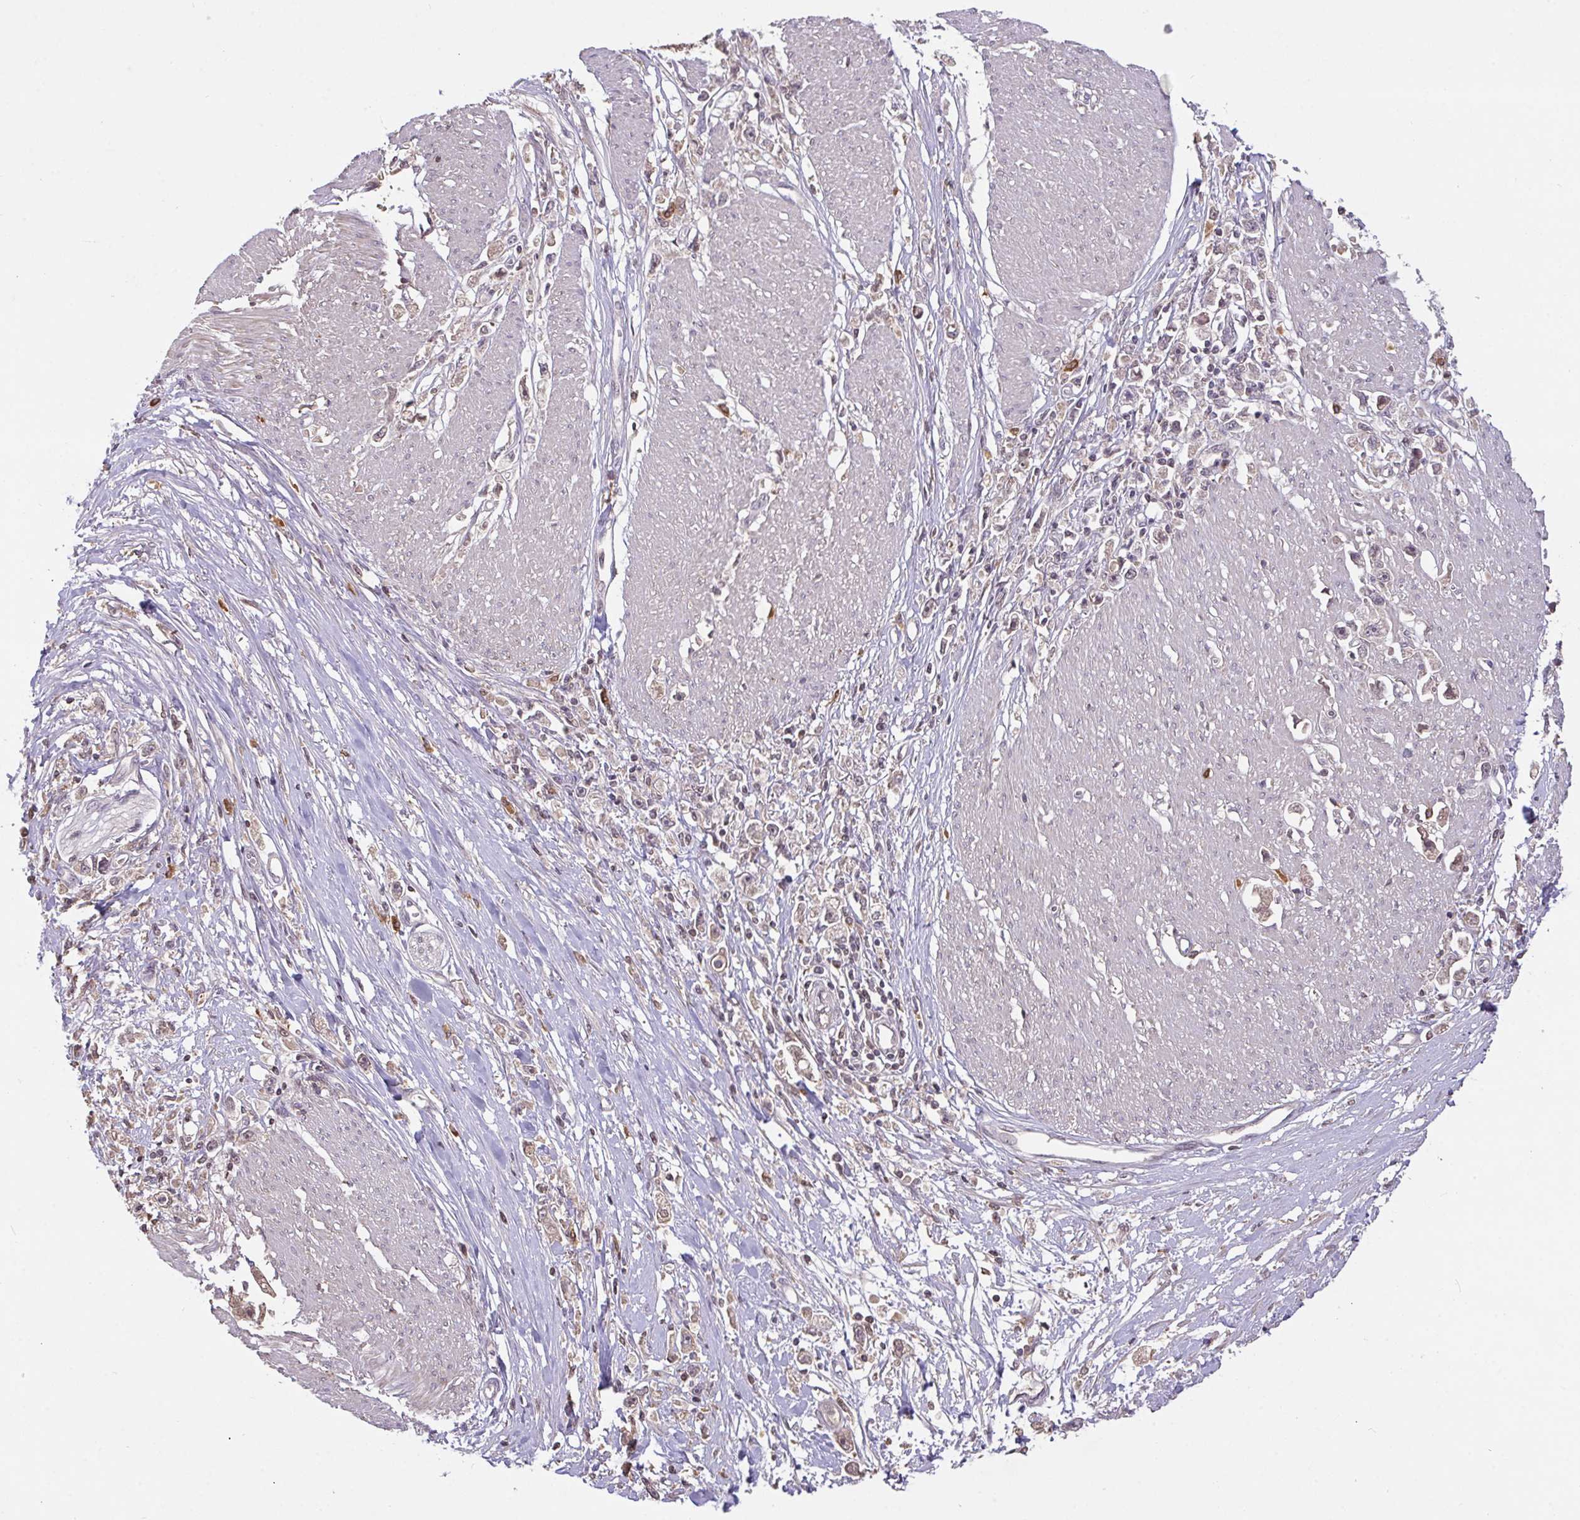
{"staining": {"intensity": "negative", "quantity": "none", "location": "none"}, "tissue": "stomach cancer", "cell_type": "Tumor cells", "image_type": "cancer", "snomed": [{"axis": "morphology", "description": "Adenocarcinoma, NOS"}, {"axis": "topography", "description": "Stomach"}], "caption": "Tumor cells show no significant protein expression in stomach cancer (adenocarcinoma).", "gene": "FCER1A", "patient": {"sex": "female", "age": 59}}